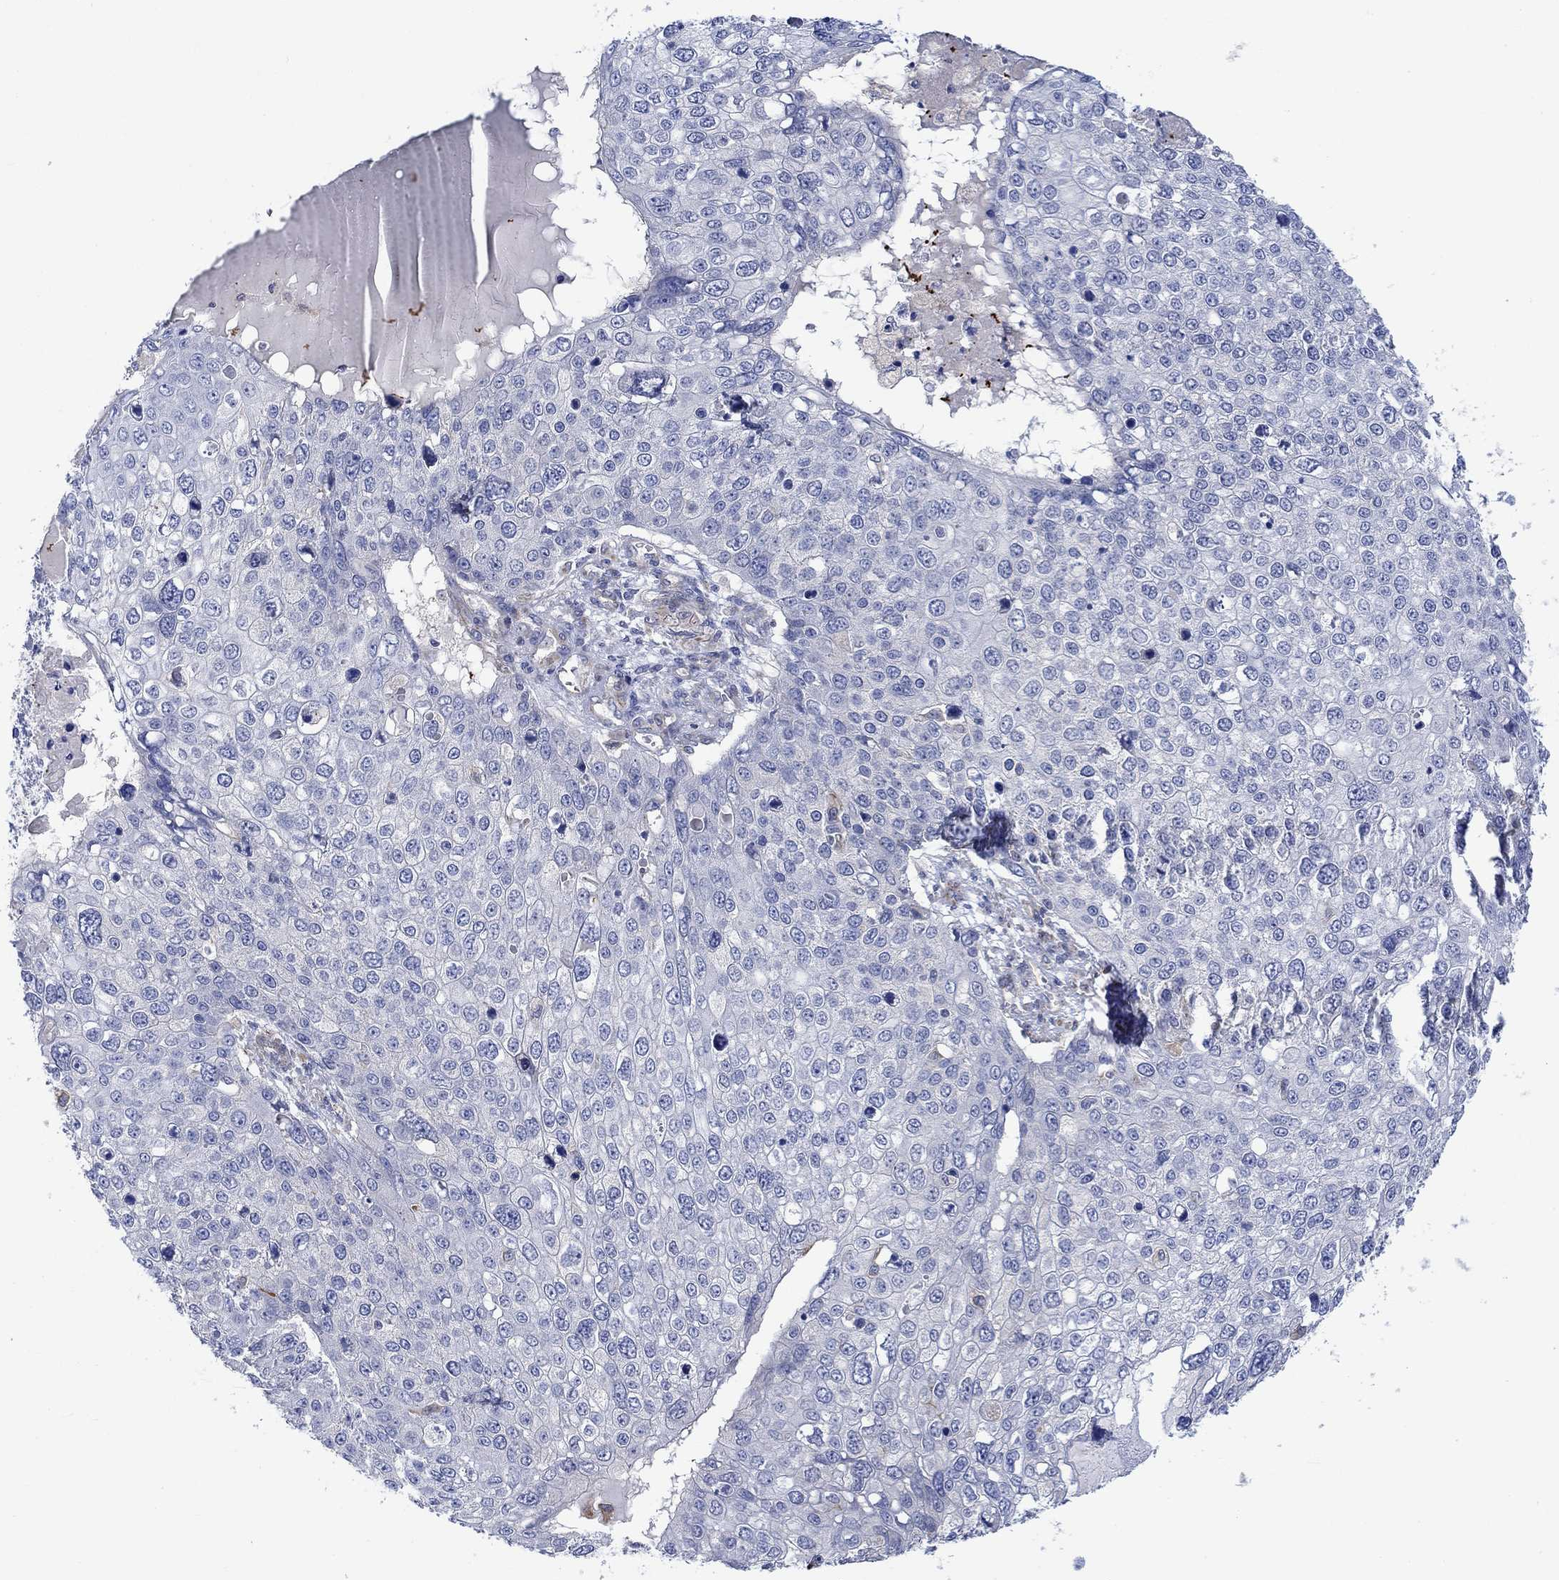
{"staining": {"intensity": "negative", "quantity": "none", "location": "none"}, "tissue": "skin cancer", "cell_type": "Tumor cells", "image_type": "cancer", "snomed": [{"axis": "morphology", "description": "Squamous cell carcinoma, NOS"}, {"axis": "topography", "description": "Skin"}], "caption": "This is a micrograph of IHC staining of skin cancer, which shows no positivity in tumor cells.", "gene": "CAMK1D", "patient": {"sex": "male", "age": 71}}